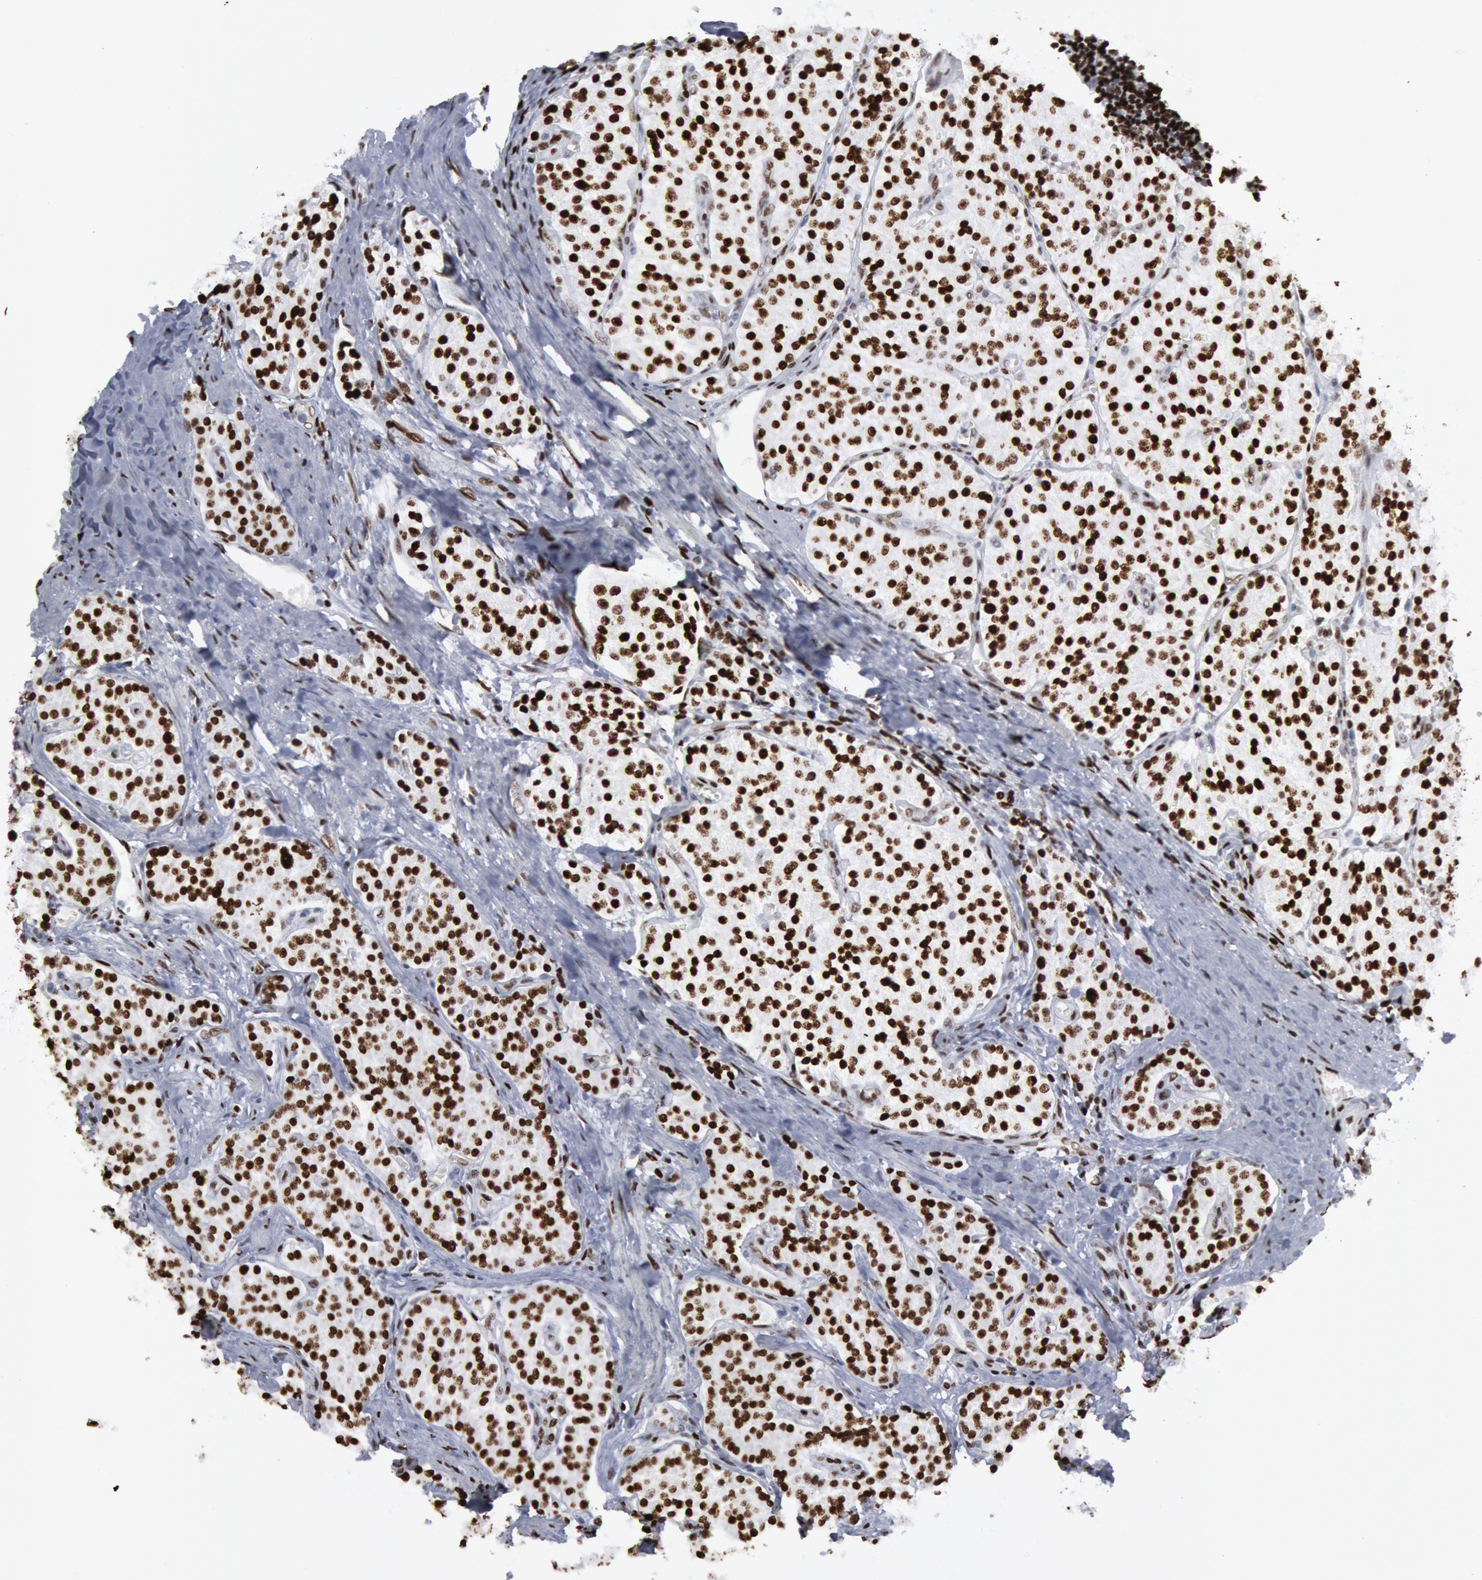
{"staining": {"intensity": "moderate", "quantity": ">75%", "location": "nuclear"}, "tissue": "carcinoid", "cell_type": "Tumor cells", "image_type": "cancer", "snomed": [{"axis": "morphology", "description": "Carcinoid, malignant, NOS"}, {"axis": "topography", "description": "Stomach"}], "caption": "IHC histopathology image of neoplastic tissue: carcinoid stained using IHC demonstrates medium levels of moderate protein expression localized specifically in the nuclear of tumor cells, appearing as a nuclear brown color.", "gene": "MECP2", "patient": {"sex": "female", "age": 76}}